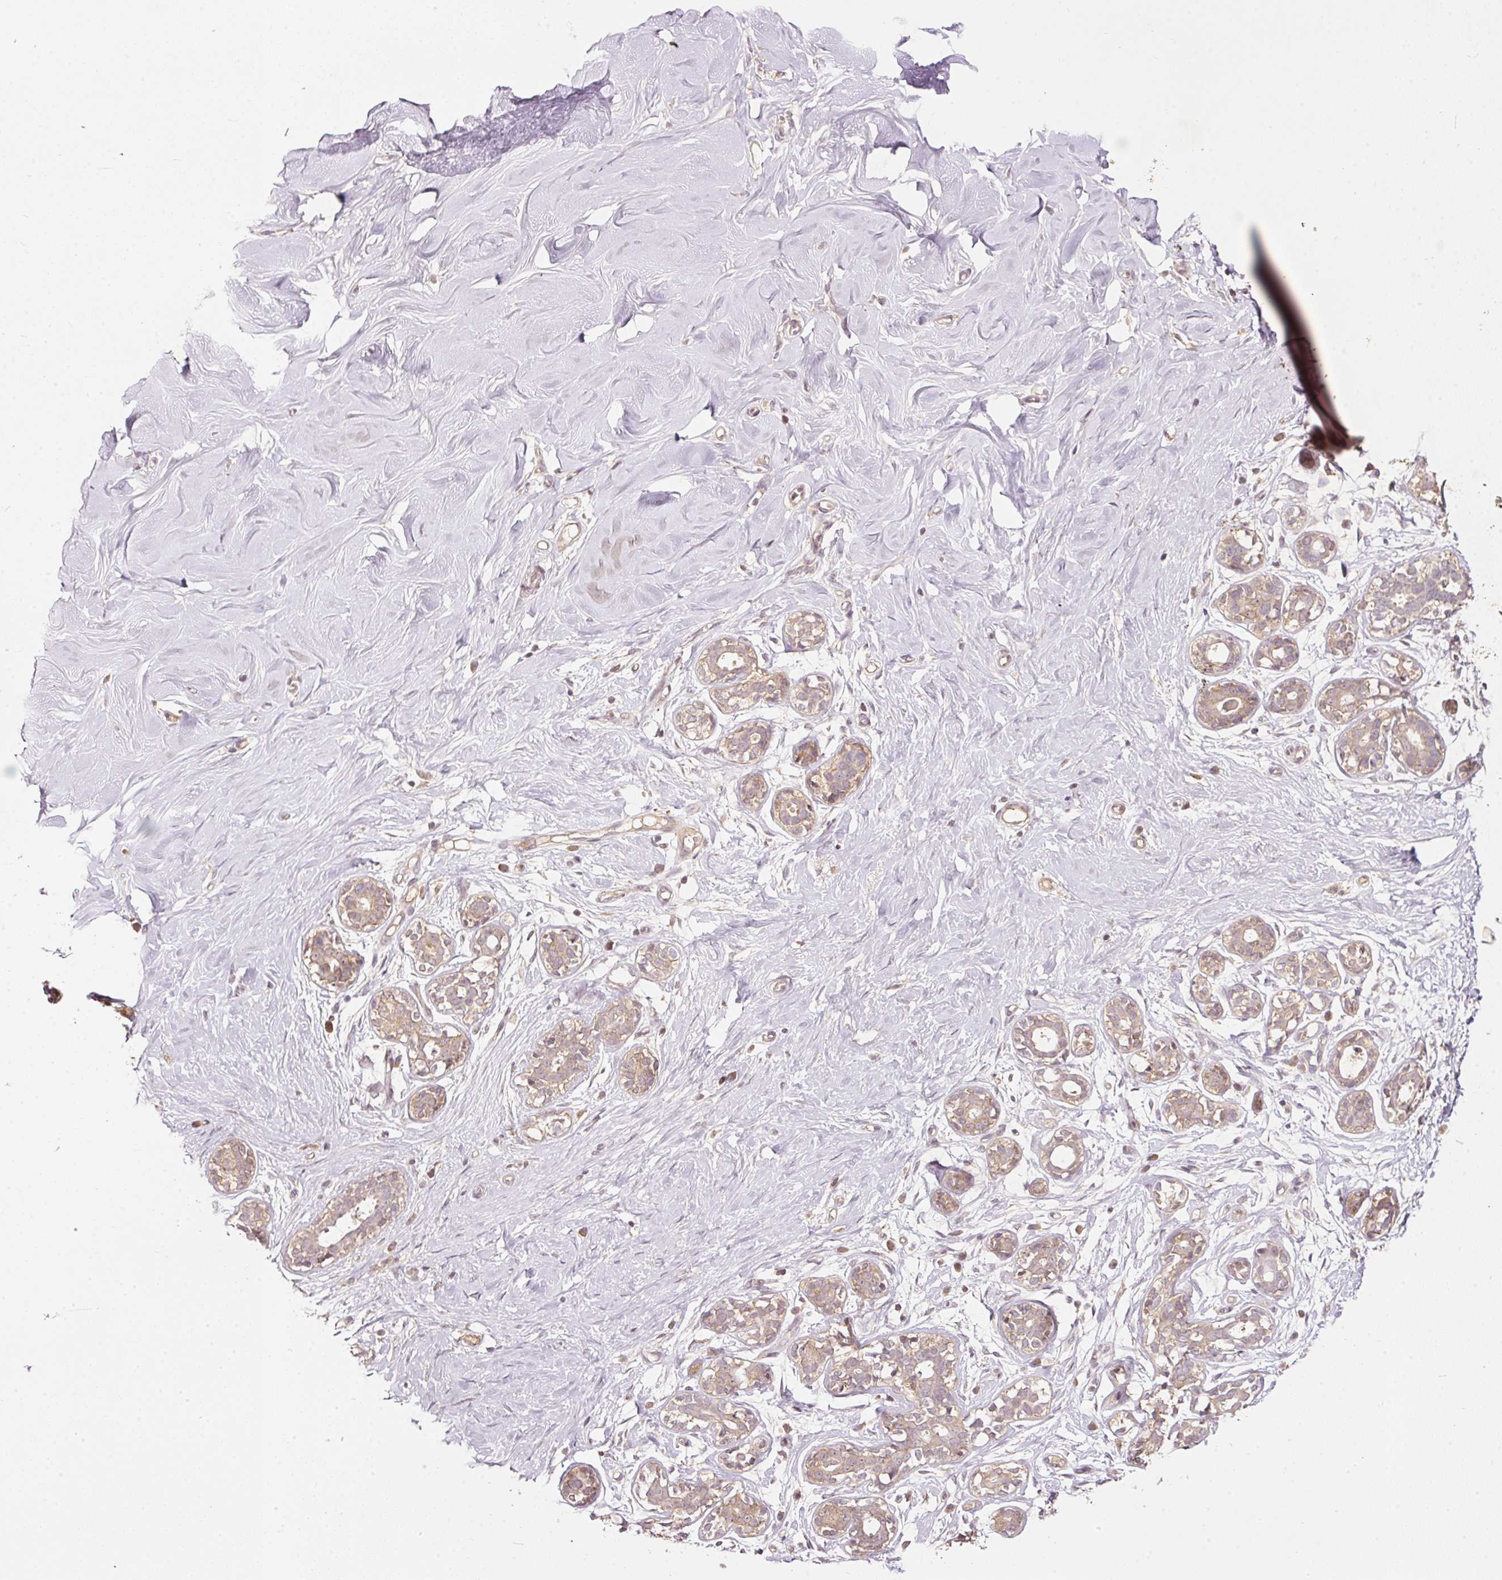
{"staining": {"intensity": "negative", "quantity": "none", "location": "none"}, "tissue": "breast", "cell_type": "Adipocytes", "image_type": "normal", "snomed": [{"axis": "morphology", "description": "Normal tissue, NOS"}, {"axis": "topography", "description": "Breast"}], "caption": "Adipocytes show no significant positivity in unremarkable breast. Brightfield microscopy of immunohistochemistry stained with DAB (brown) and hematoxylin (blue), captured at high magnification.", "gene": "PCDHB1", "patient": {"sex": "female", "age": 27}}